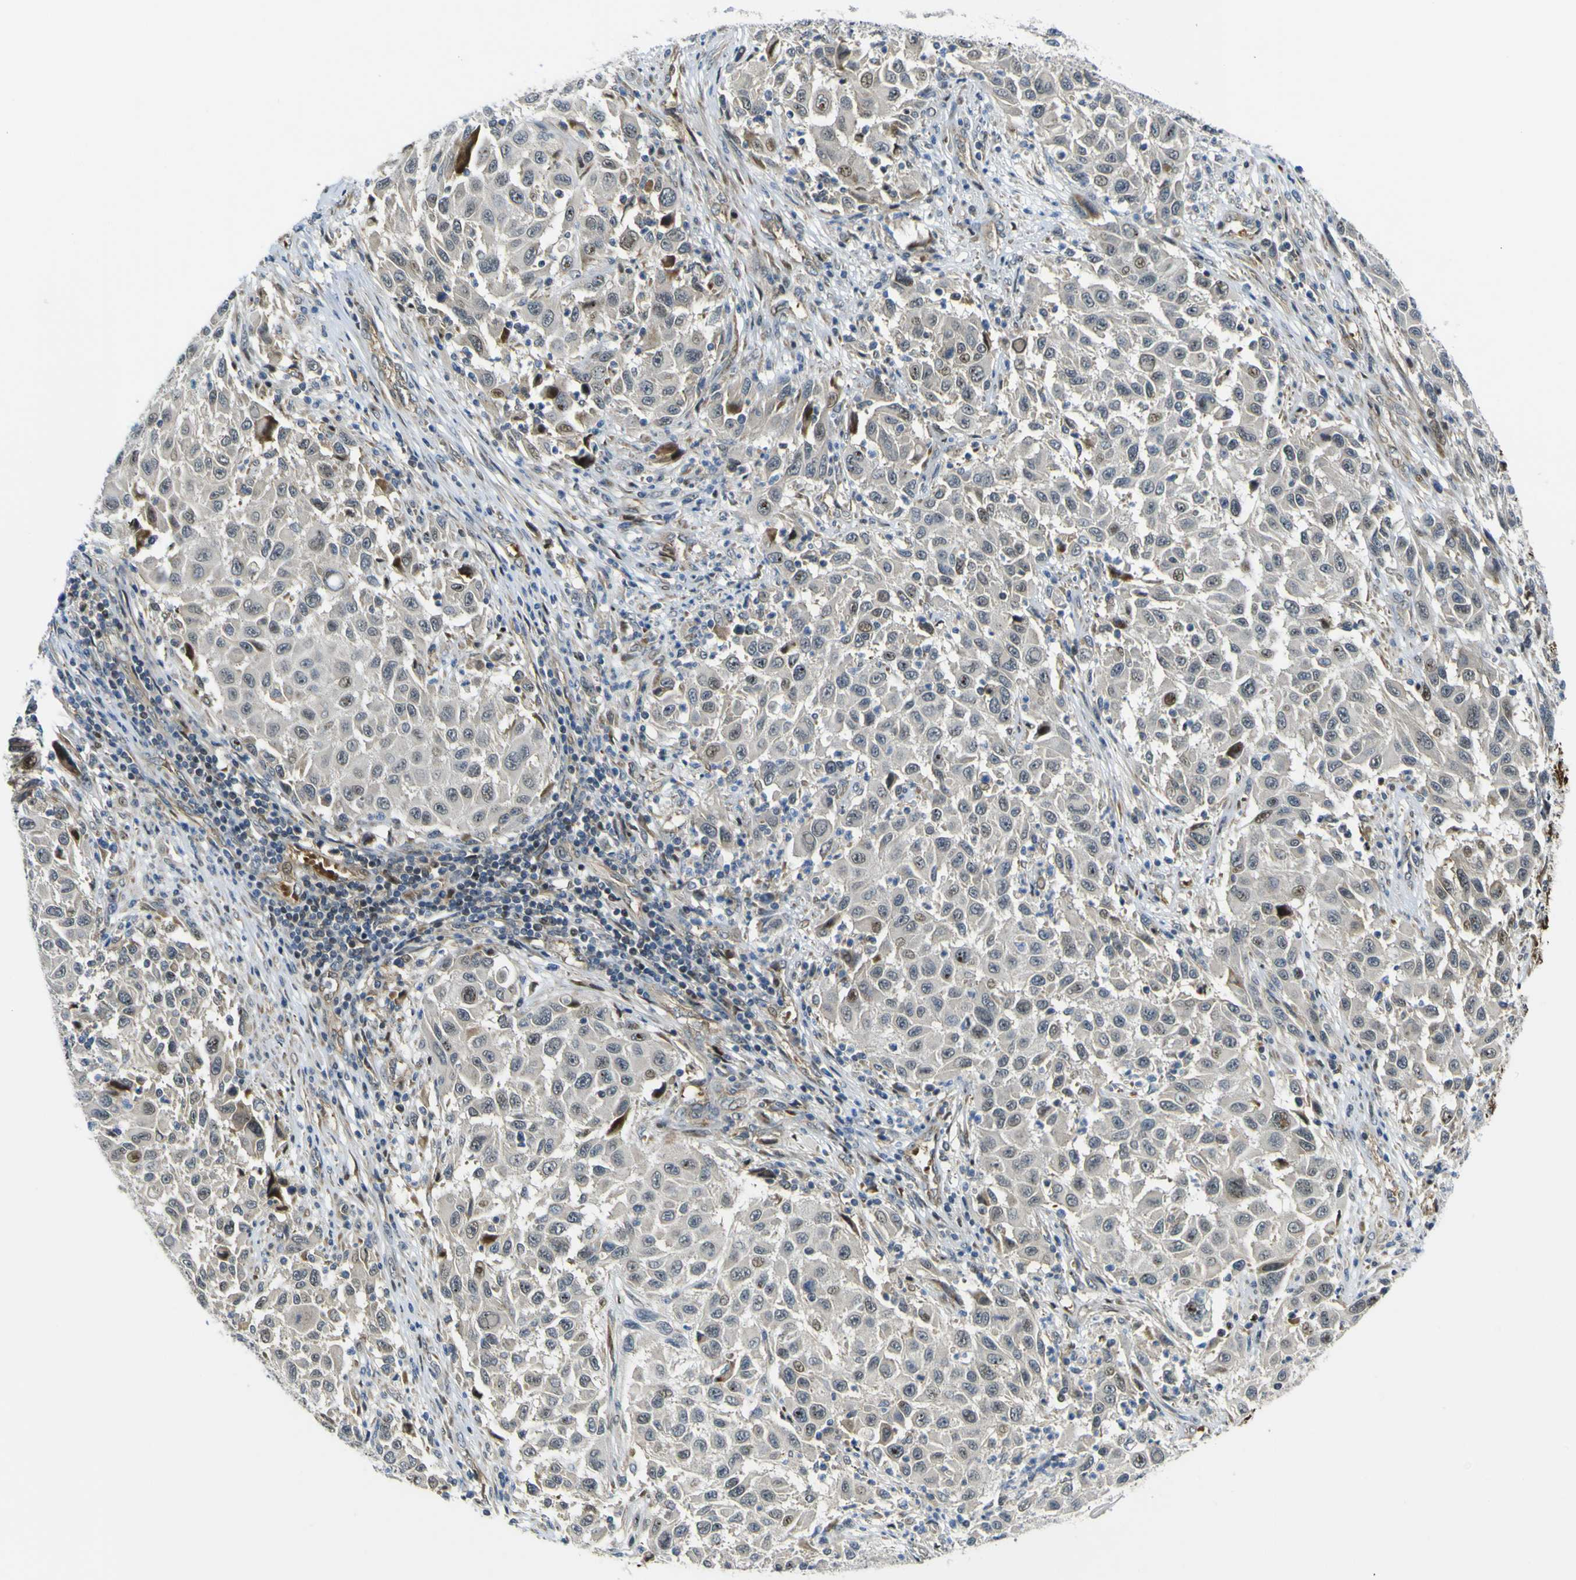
{"staining": {"intensity": "moderate", "quantity": "25%-75%", "location": "cytoplasmic/membranous,nuclear"}, "tissue": "melanoma", "cell_type": "Tumor cells", "image_type": "cancer", "snomed": [{"axis": "morphology", "description": "Malignant melanoma, Metastatic site"}, {"axis": "topography", "description": "Lymph node"}], "caption": "Immunohistochemistry (IHC) photomicrograph of neoplastic tissue: human melanoma stained using immunohistochemistry shows medium levels of moderate protein expression localized specifically in the cytoplasmic/membranous and nuclear of tumor cells, appearing as a cytoplasmic/membranous and nuclear brown color.", "gene": "KDM7A", "patient": {"sex": "male", "age": 61}}